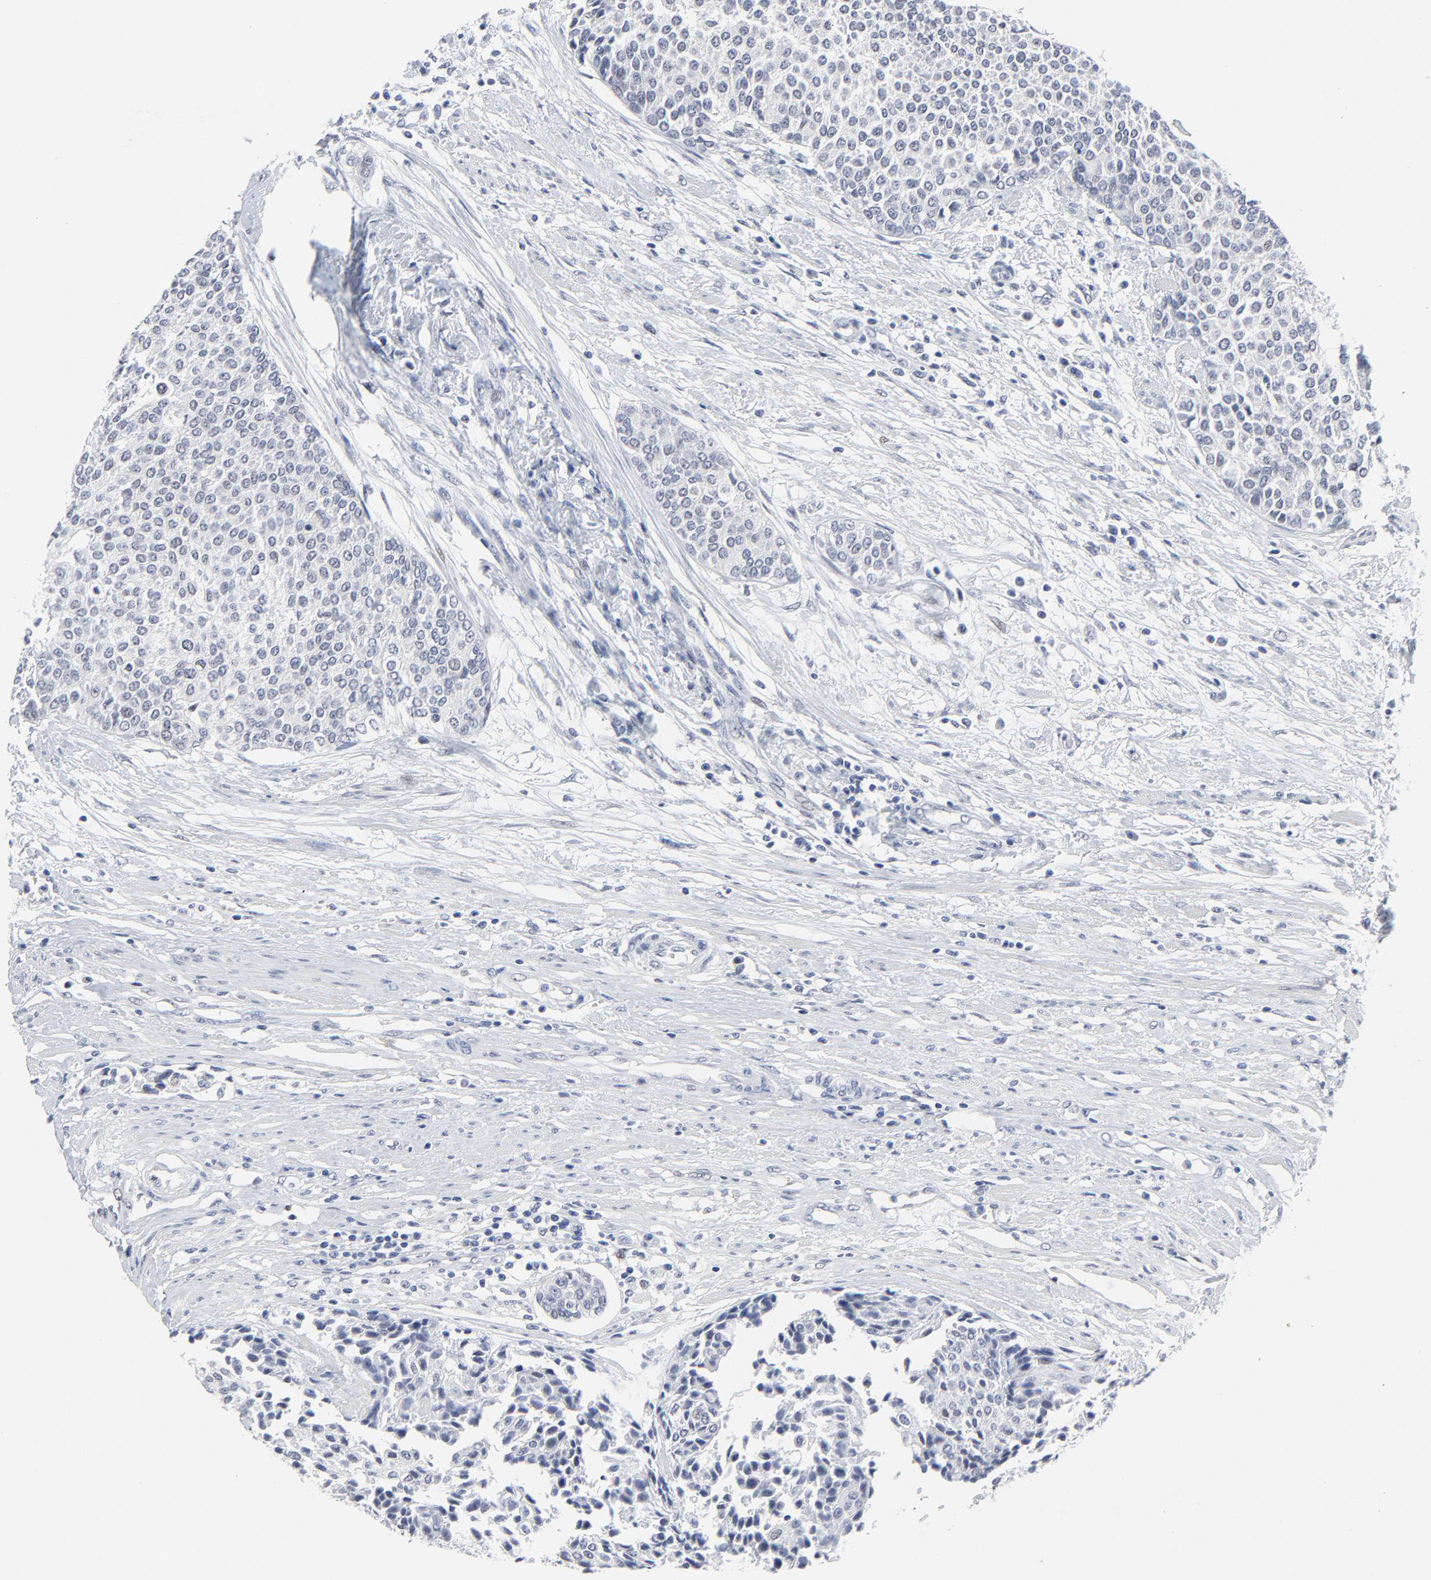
{"staining": {"intensity": "negative", "quantity": "none", "location": "none"}, "tissue": "urothelial cancer", "cell_type": "Tumor cells", "image_type": "cancer", "snomed": [{"axis": "morphology", "description": "Urothelial carcinoma, Low grade"}, {"axis": "topography", "description": "Urinary bladder"}], "caption": "This is an immunohistochemistry image of human low-grade urothelial carcinoma. There is no expression in tumor cells.", "gene": "ZNF589", "patient": {"sex": "female", "age": 73}}